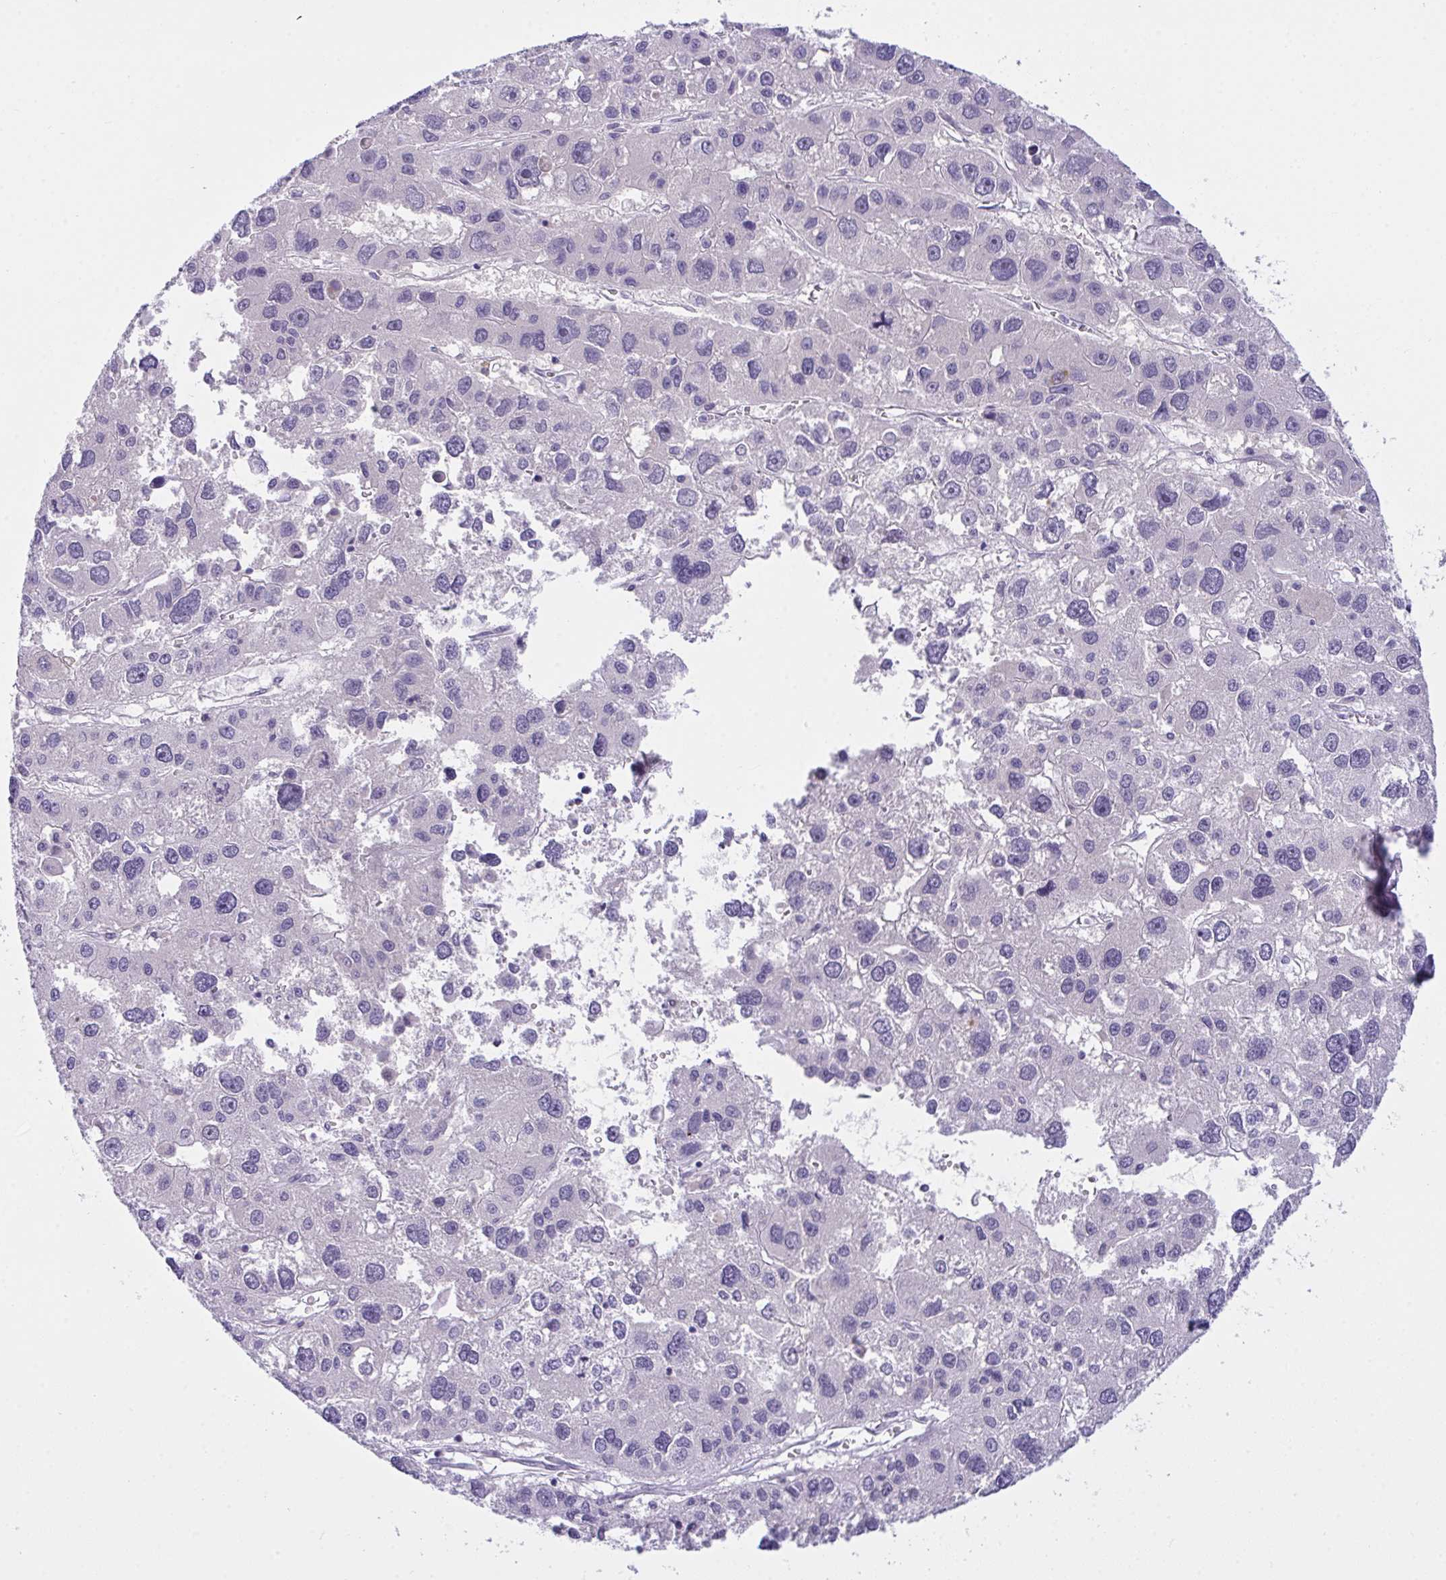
{"staining": {"intensity": "negative", "quantity": "none", "location": "none"}, "tissue": "liver cancer", "cell_type": "Tumor cells", "image_type": "cancer", "snomed": [{"axis": "morphology", "description": "Carcinoma, Hepatocellular, NOS"}, {"axis": "topography", "description": "Liver"}], "caption": "An image of human liver hepatocellular carcinoma is negative for staining in tumor cells.", "gene": "SEMA6B", "patient": {"sex": "male", "age": 73}}